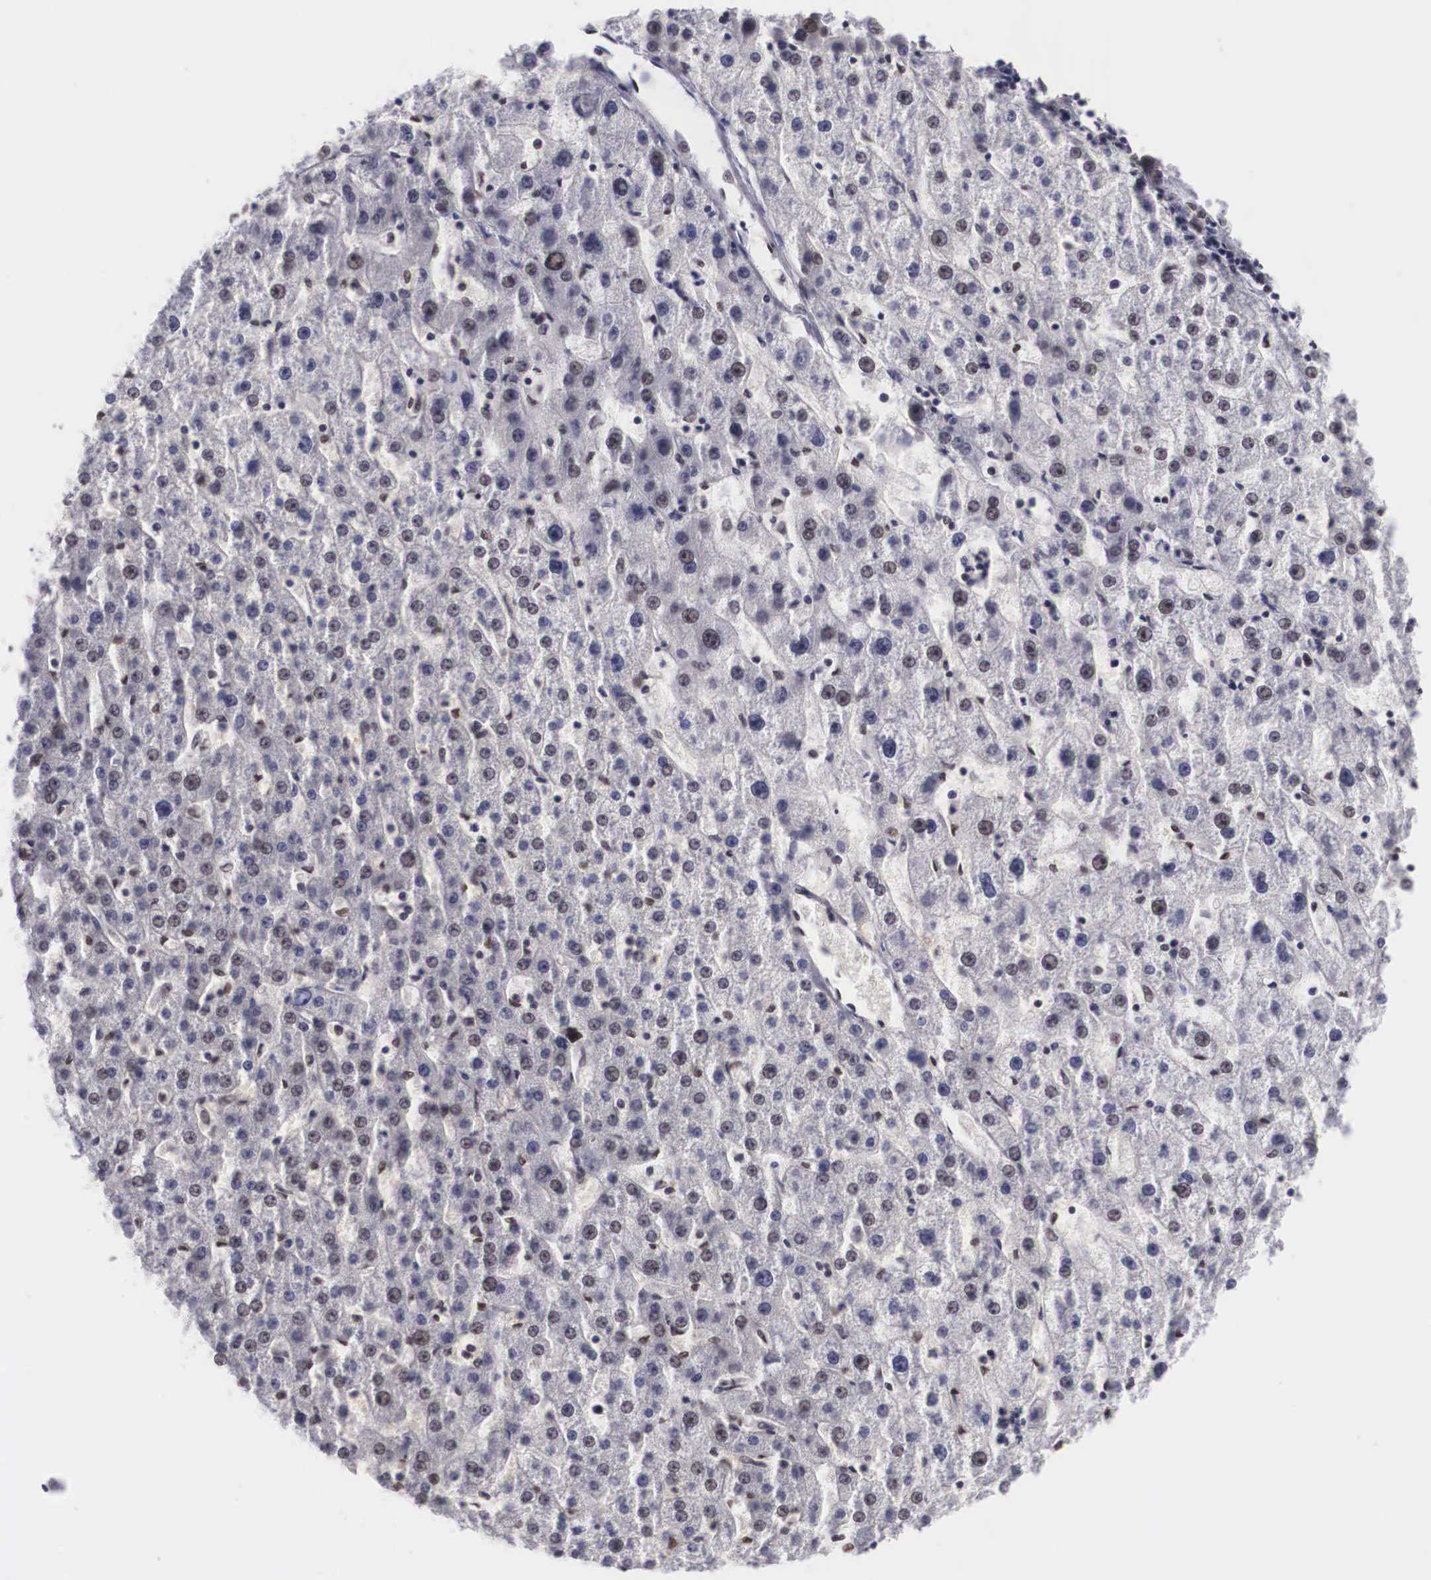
{"staining": {"intensity": "weak", "quantity": "<25%", "location": "nuclear"}, "tissue": "liver cancer", "cell_type": "Tumor cells", "image_type": "cancer", "snomed": [{"axis": "morphology", "description": "Carcinoma, Hepatocellular, NOS"}, {"axis": "topography", "description": "Liver"}], "caption": "High magnification brightfield microscopy of hepatocellular carcinoma (liver) stained with DAB (3,3'-diaminobenzidine) (brown) and counterstained with hematoxylin (blue): tumor cells show no significant staining.", "gene": "OTX2", "patient": {"sex": "female", "age": 85}}